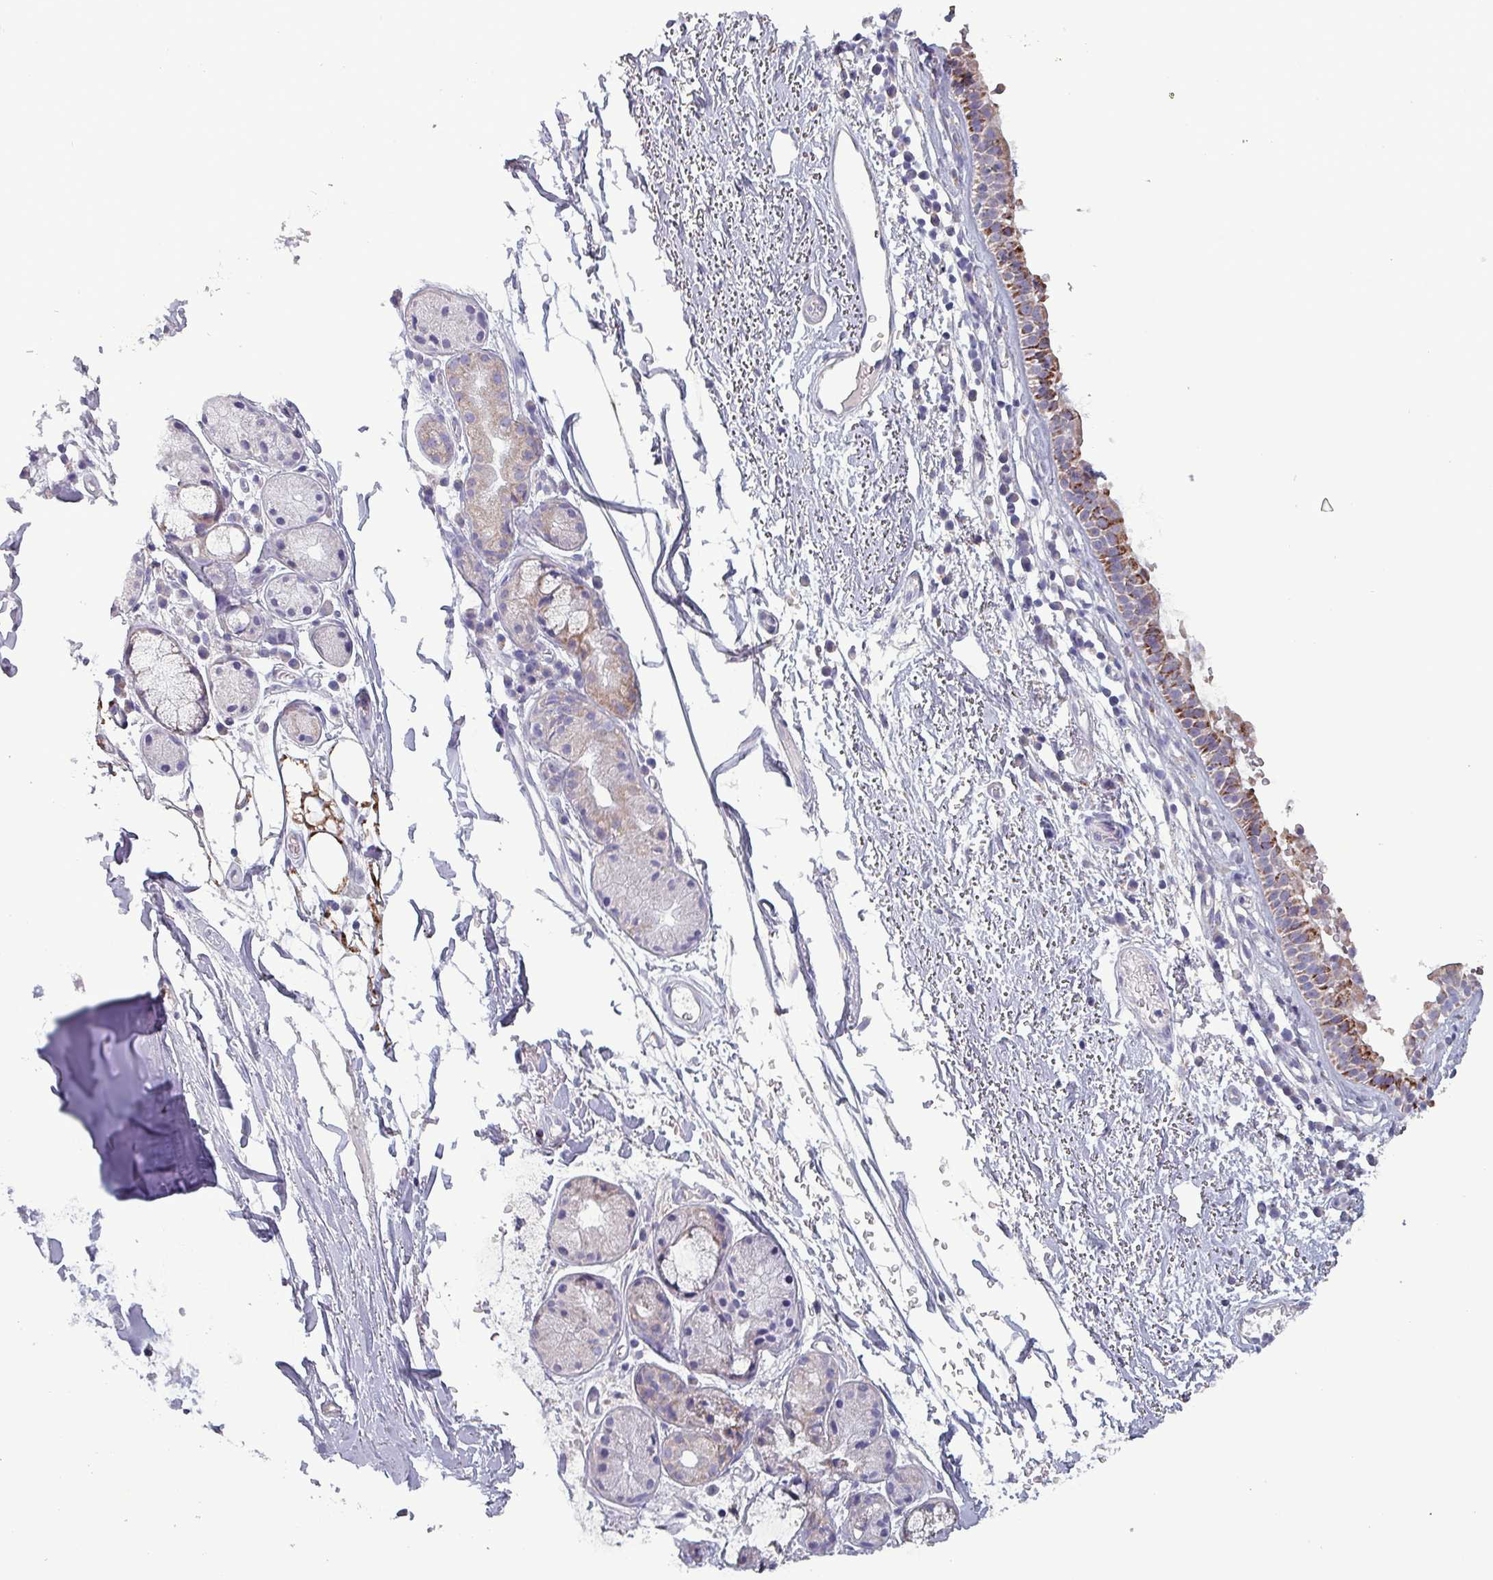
{"staining": {"intensity": "moderate", "quantity": "<25%", "location": "cytoplasmic/membranous"}, "tissue": "nasopharynx", "cell_type": "Respiratory epithelial cells", "image_type": "normal", "snomed": [{"axis": "morphology", "description": "Normal tissue, NOS"}, {"axis": "topography", "description": "Cartilage tissue"}, {"axis": "topography", "description": "Nasopharynx"}], "caption": "Moderate cytoplasmic/membranous protein positivity is identified in about <25% of respiratory epithelial cells in nasopharynx.", "gene": "HSD3B7", "patient": {"sex": "male", "age": 56}}